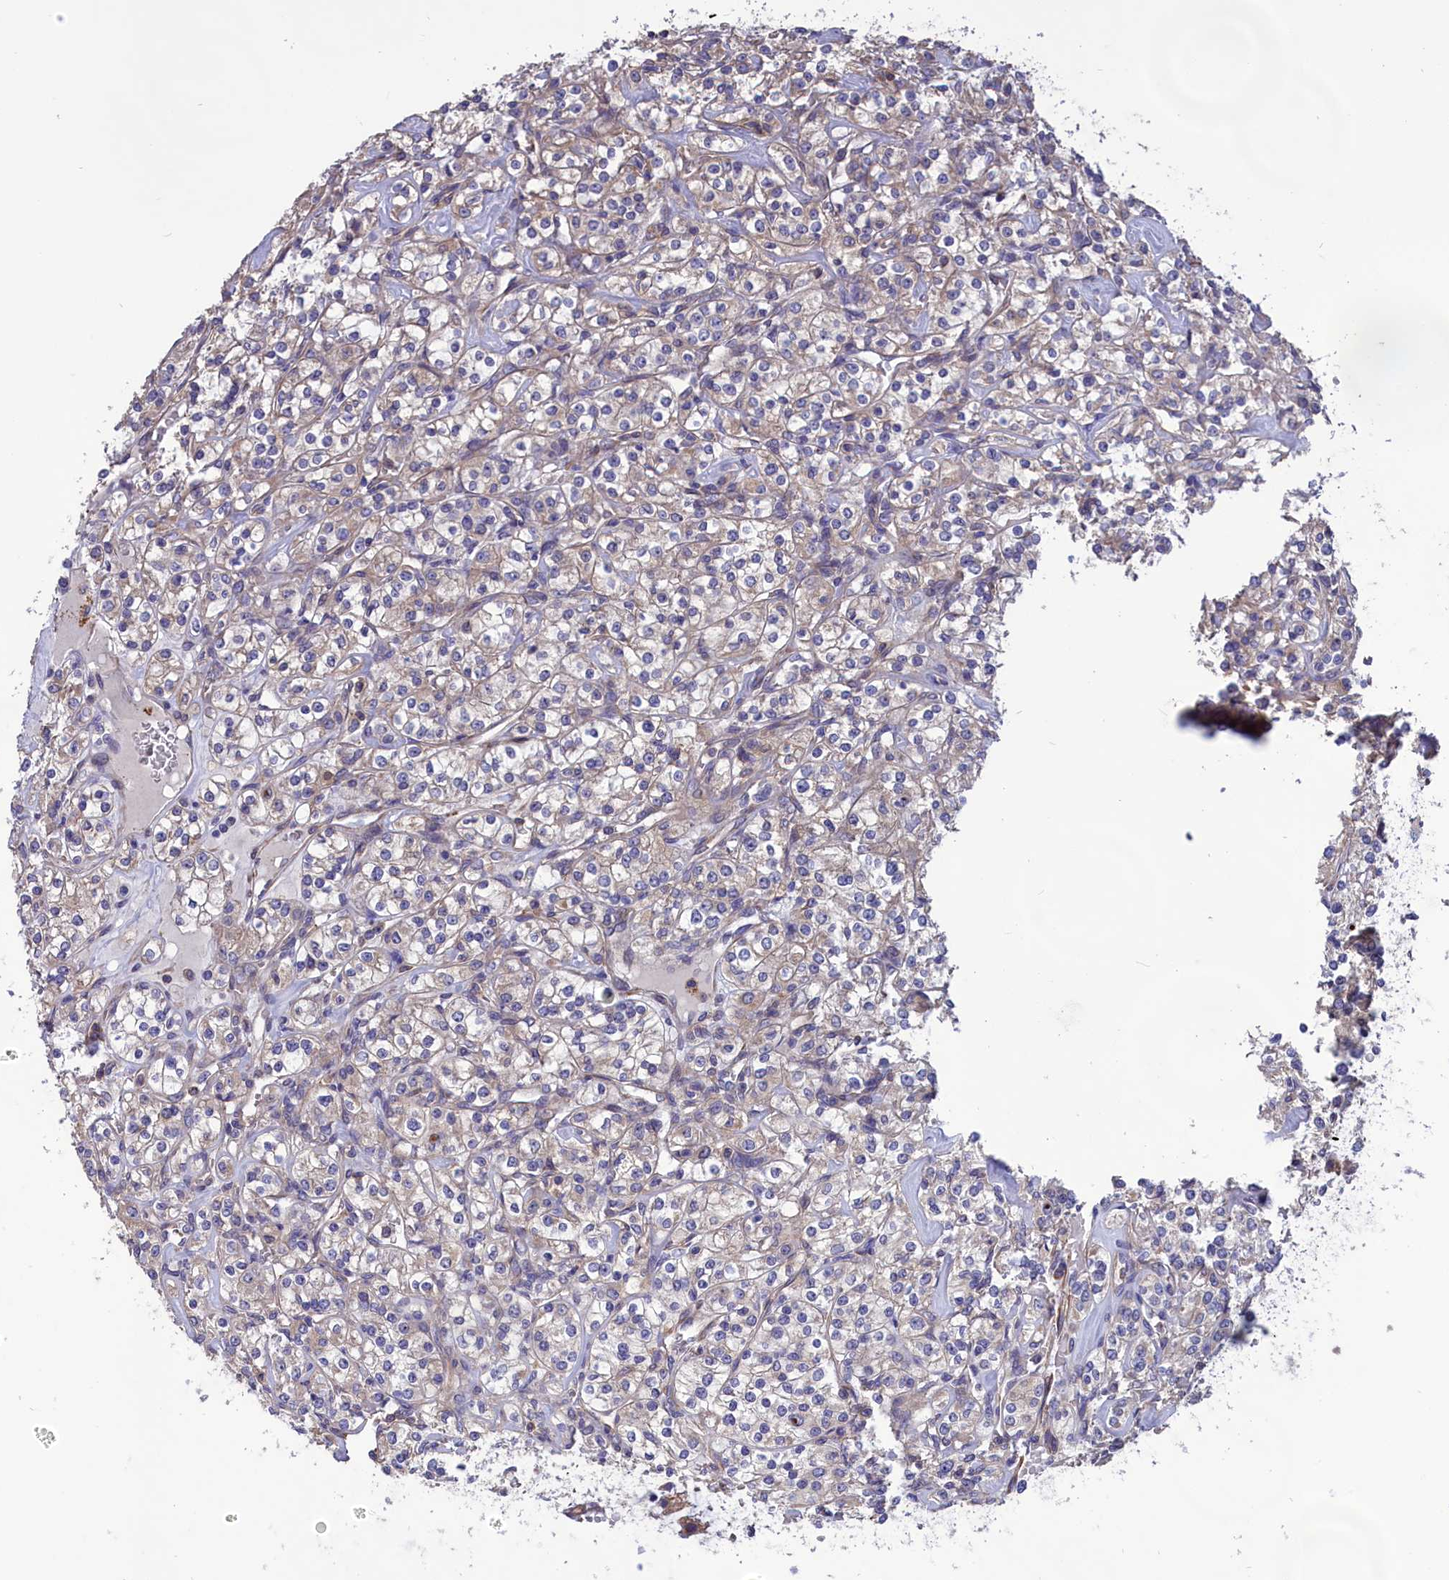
{"staining": {"intensity": "weak", "quantity": "25%-75%", "location": "cytoplasmic/membranous"}, "tissue": "renal cancer", "cell_type": "Tumor cells", "image_type": "cancer", "snomed": [{"axis": "morphology", "description": "Adenocarcinoma, NOS"}, {"axis": "topography", "description": "Kidney"}], "caption": "This is an image of immunohistochemistry staining of adenocarcinoma (renal), which shows weak staining in the cytoplasmic/membranous of tumor cells.", "gene": "AMDHD2", "patient": {"sex": "male", "age": 77}}